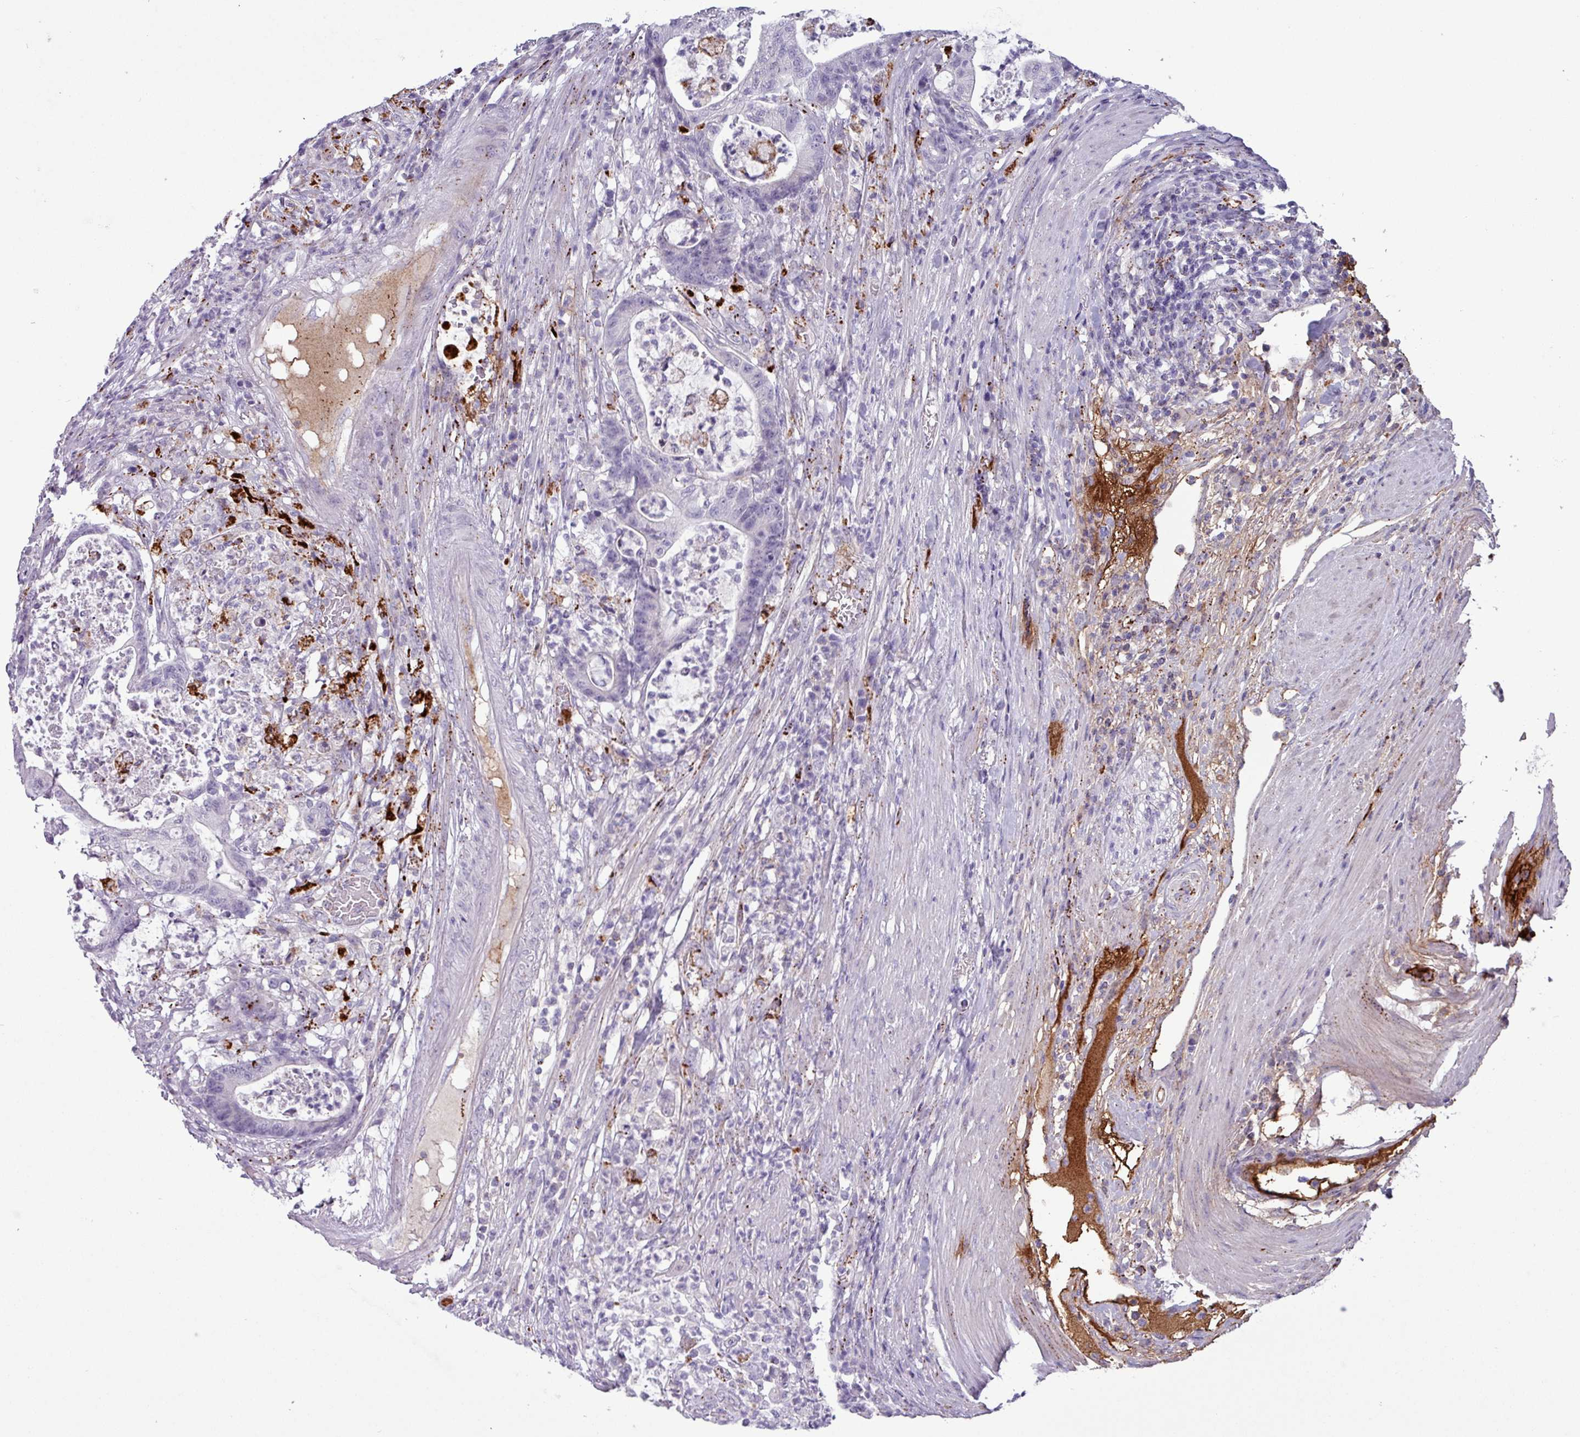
{"staining": {"intensity": "negative", "quantity": "none", "location": "none"}, "tissue": "colorectal cancer", "cell_type": "Tumor cells", "image_type": "cancer", "snomed": [{"axis": "morphology", "description": "Adenocarcinoma, NOS"}, {"axis": "topography", "description": "Colon"}], "caption": "This is an immunohistochemistry image of human colorectal adenocarcinoma. There is no positivity in tumor cells.", "gene": "PLIN2", "patient": {"sex": "female", "age": 84}}